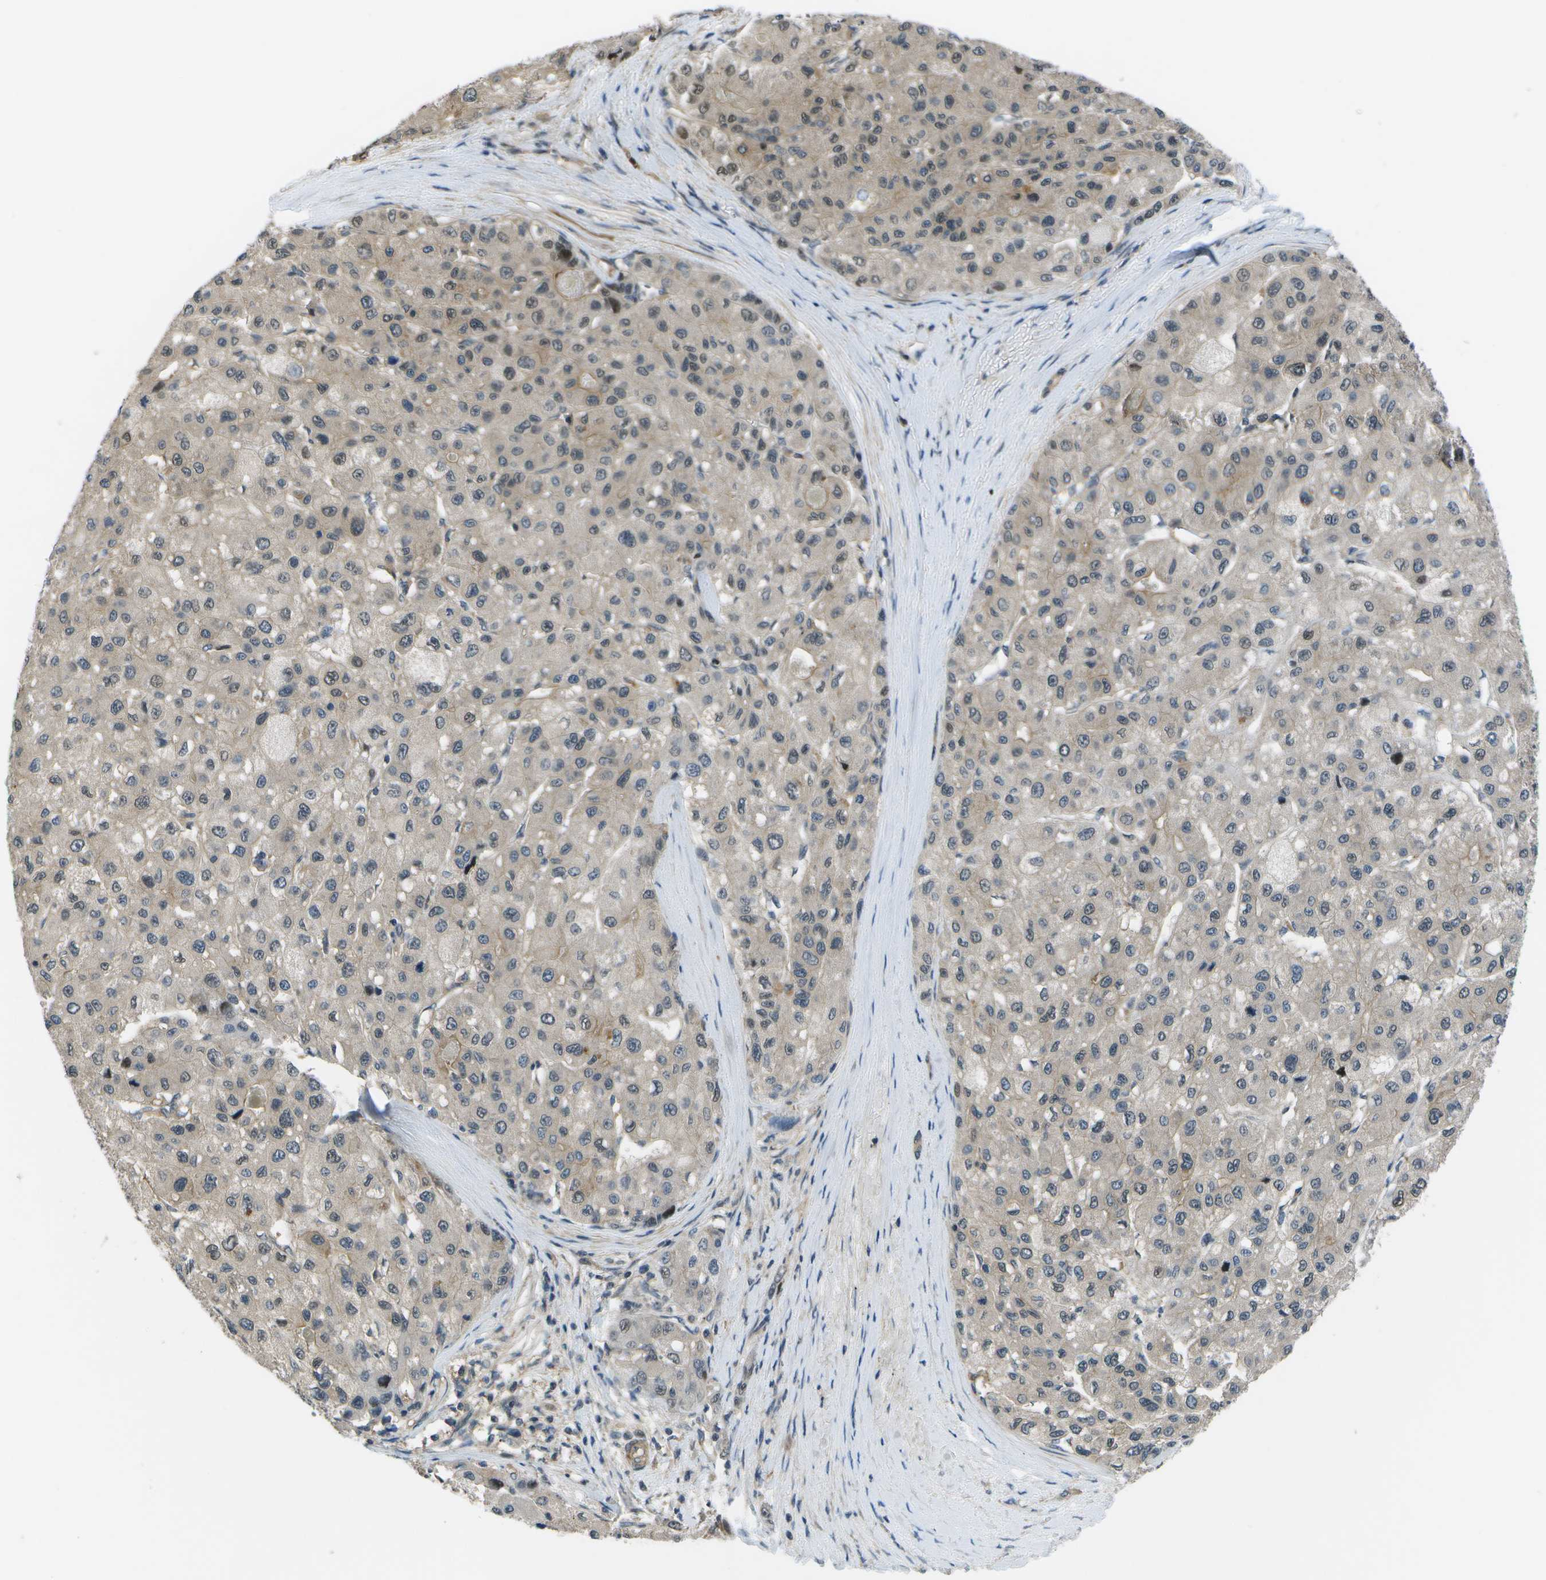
{"staining": {"intensity": "weak", "quantity": "25%-75%", "location": "cytoplasmic/membranous"}, "tissue": "liver cancer", "cell_type": "Tumor cells", "image_type": "cancer", "snomed": [{"axis": "morphology", "description": "Carcinoma, Hepatocellular, NOS"}, {"axis": "topography", "description": "Liver"}], "caption": "IHC of human liver cancer (hepatocellular carcinoma) demonstrates low levels of weak cytoplasmic/membranous expression in approximately 25%-75% of tumor cells.", "gene": "ENPP5", "patient": {"sex": "male", "age": 80}}